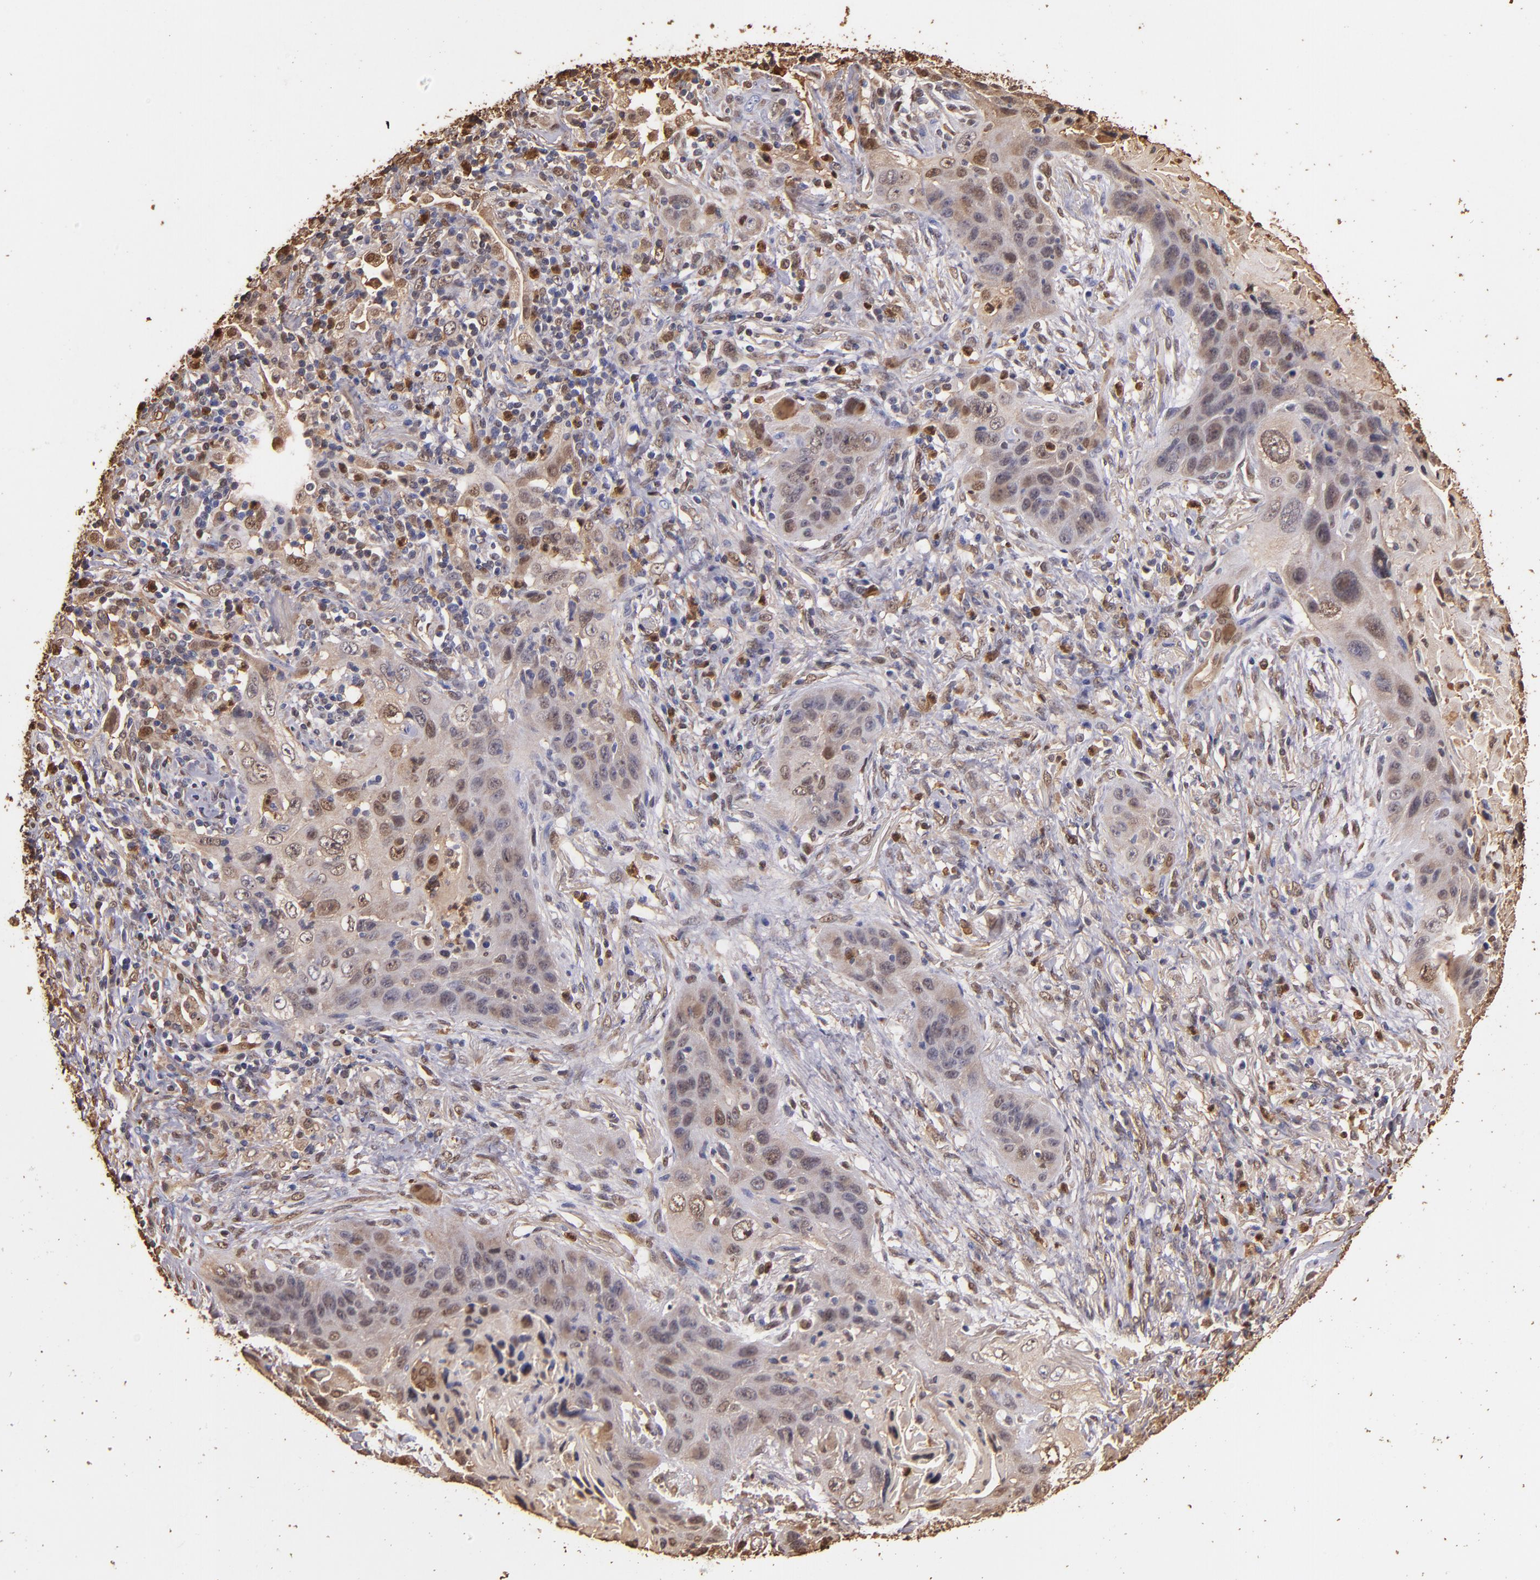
{"staining": {"intensity": "moderate", "quantity": "25%-75%", "location": "cytoplasmic/membranous,nuclear"}, "tissue": "lung cancer", "cell_type": "Tumor cells", "image_type": "cancer", "snomed": [{"axis": "morphology", "description": "Squamous cell carcinoma, NOS"}, {"axis": "topography", "description": "Lung"}], "caption": "Squamous cell carcinoma (lung) stained for a protein (brown) shows moderate cytoplasmic/membranous and nuclear positive expression in about 25%-75% of tumor cells.", "gene": "S100A6", "patient": {"sex": "female", "age": 67}}